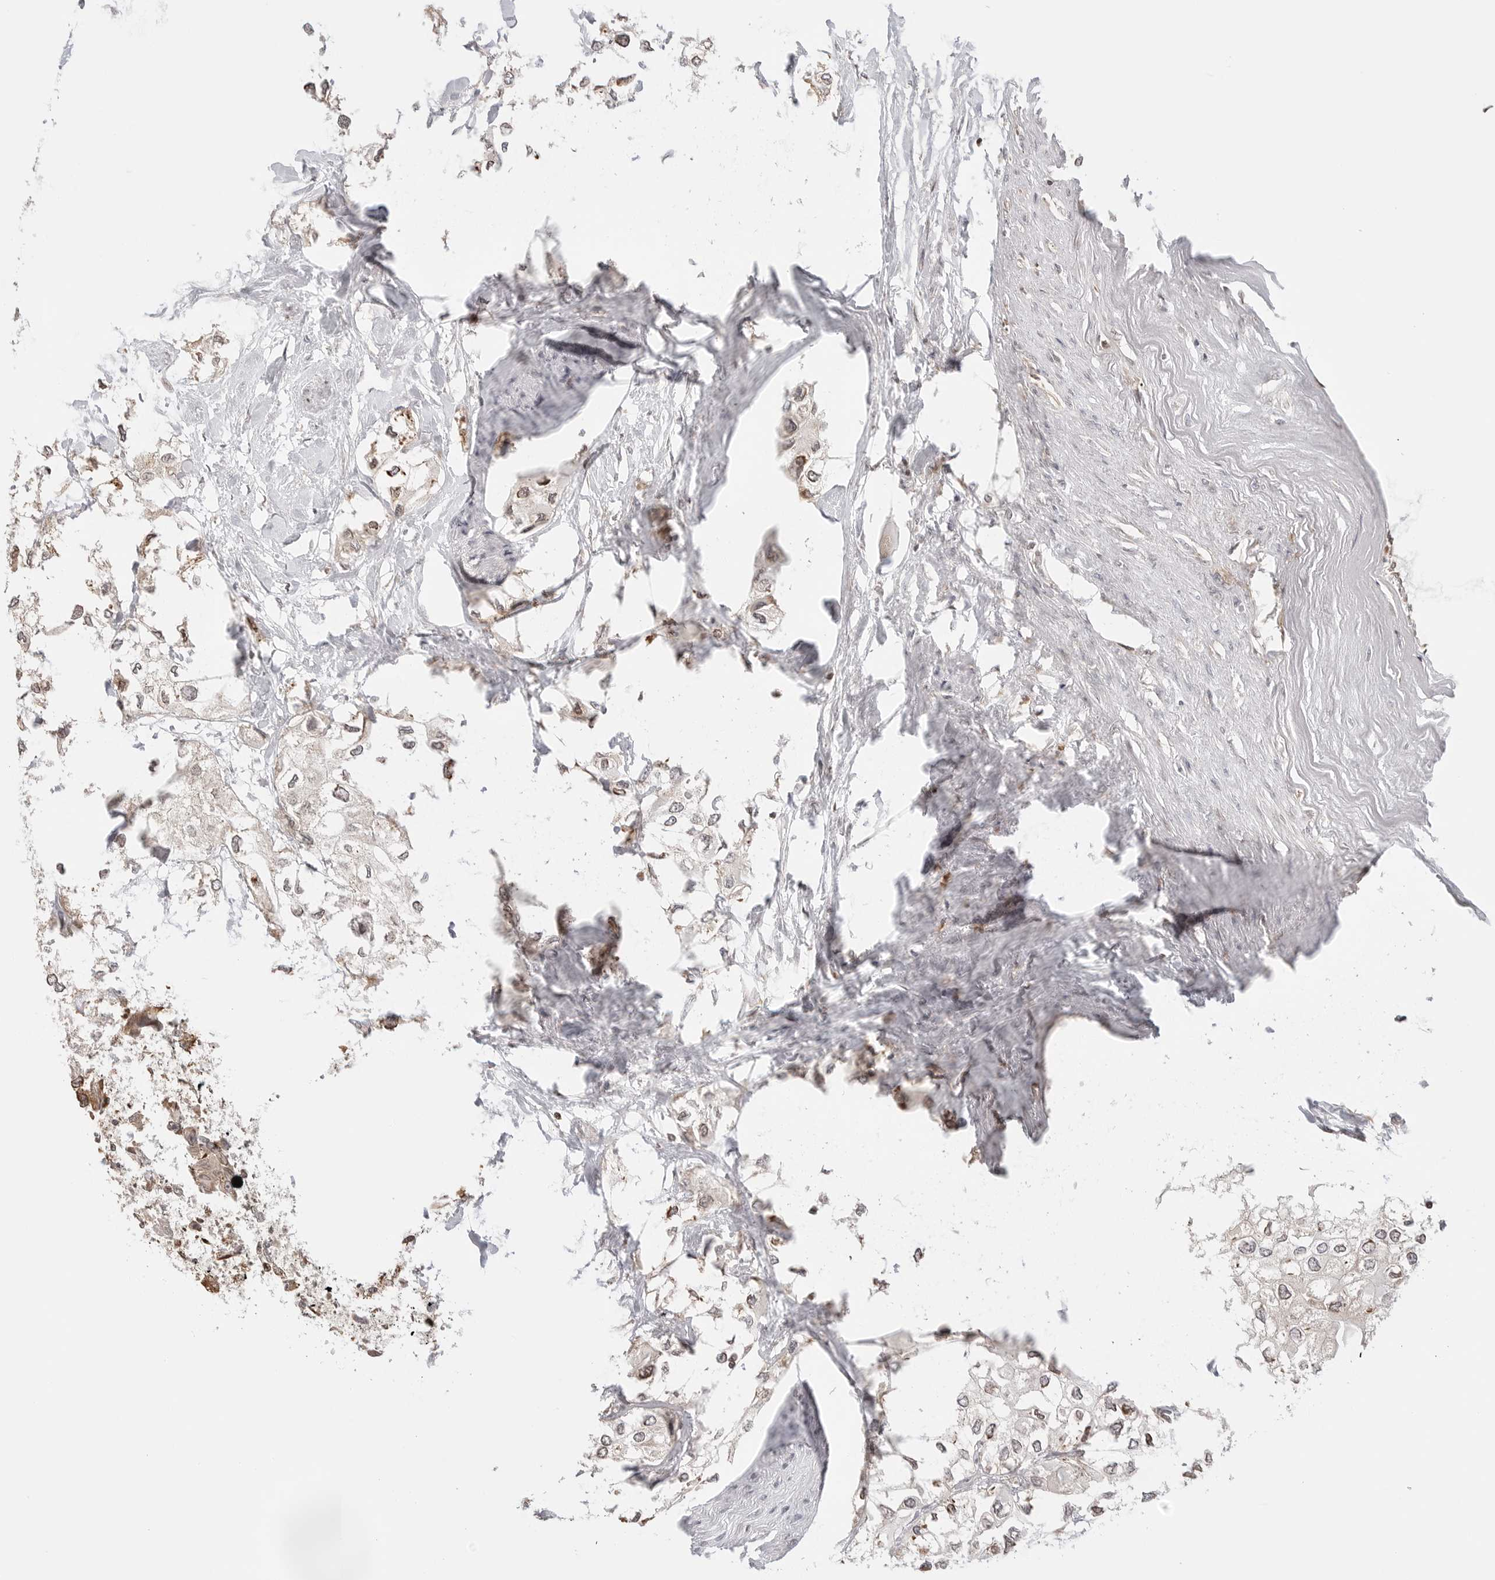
{"staining": {"intensity": "negative", "quantity": "none", "location": "none"}, "tissue": "urothelial cancer", "cell_type": "Tumor cells", "image_type": "cancer", "snomed": [{"axis": "morphology", "description": "Urothelial carcinoma, High grade"}, {"axis": "topography", "description": "Urinary bladder"}], "caption": "Tumor cells are negative for brown protein staining in urothelial cancer. (DAB IHC with hematoxylin counter stain).", "gene": "FKBP14", "patient": {"sex": "male", "age": 64}}